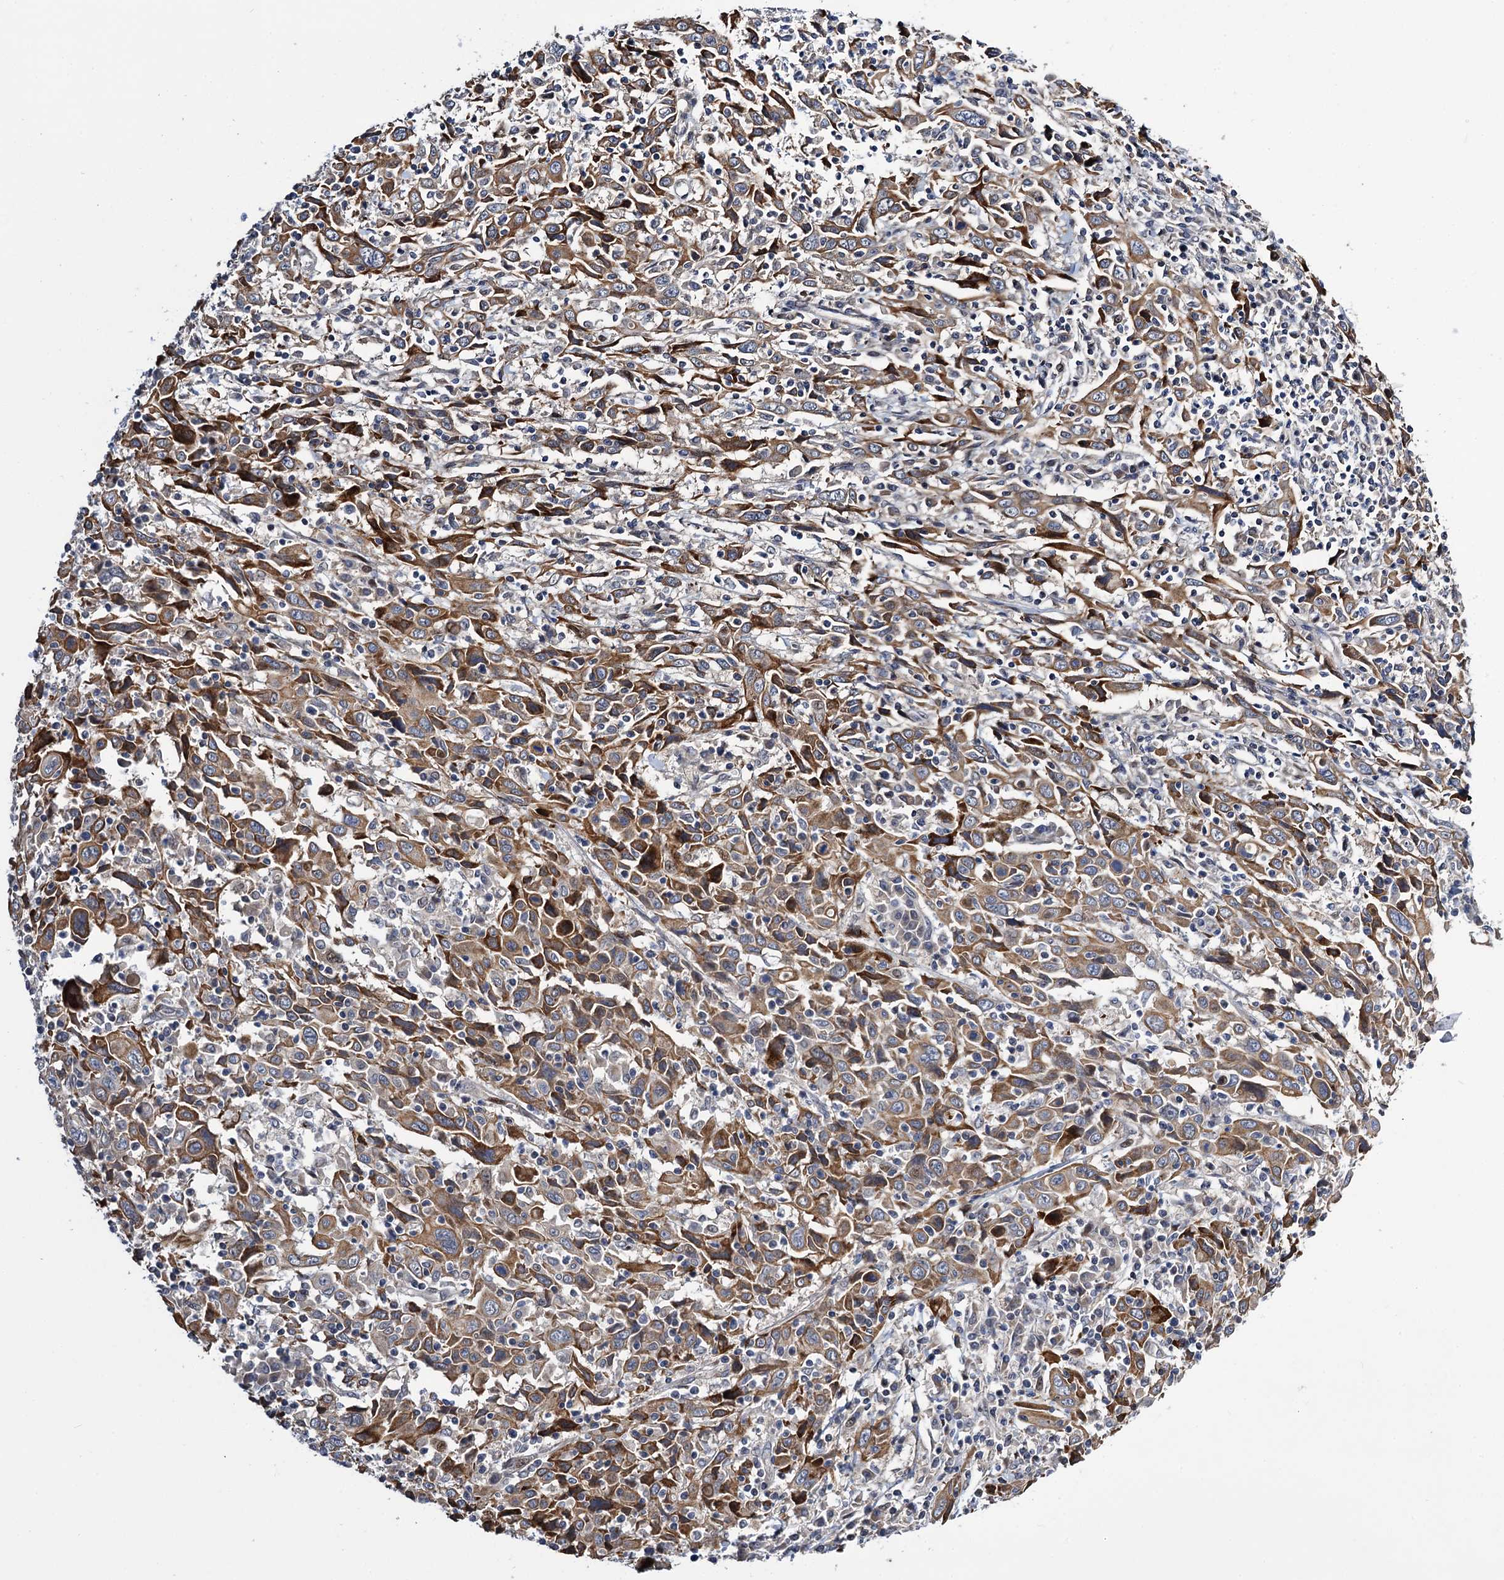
{"staining": {"intensity": "moderate", "quantity": ">75%", "location": "nuclear"}, "tissue": "cervical cancer", "cell_type": "Tumor cells", "image_type": "cancer", "snomed": [{"axis": "morphology", "description": "Squamous cell carcinoma, NOS"}, {"axis": "topography", "description": "Cervix"}], "caption": "Squamous cell carcinoma (cervical) stained with immunohistochemistry demonstrates moderate nuclear expression in approximately >75% of tumor cells. The staining is performed using DAB brown chromogen to label protein expression. The nuclei are counter-stained blue using hematoxylin.", "gene": "UBR1", "patient": {"sex": "female", "age": 46}}